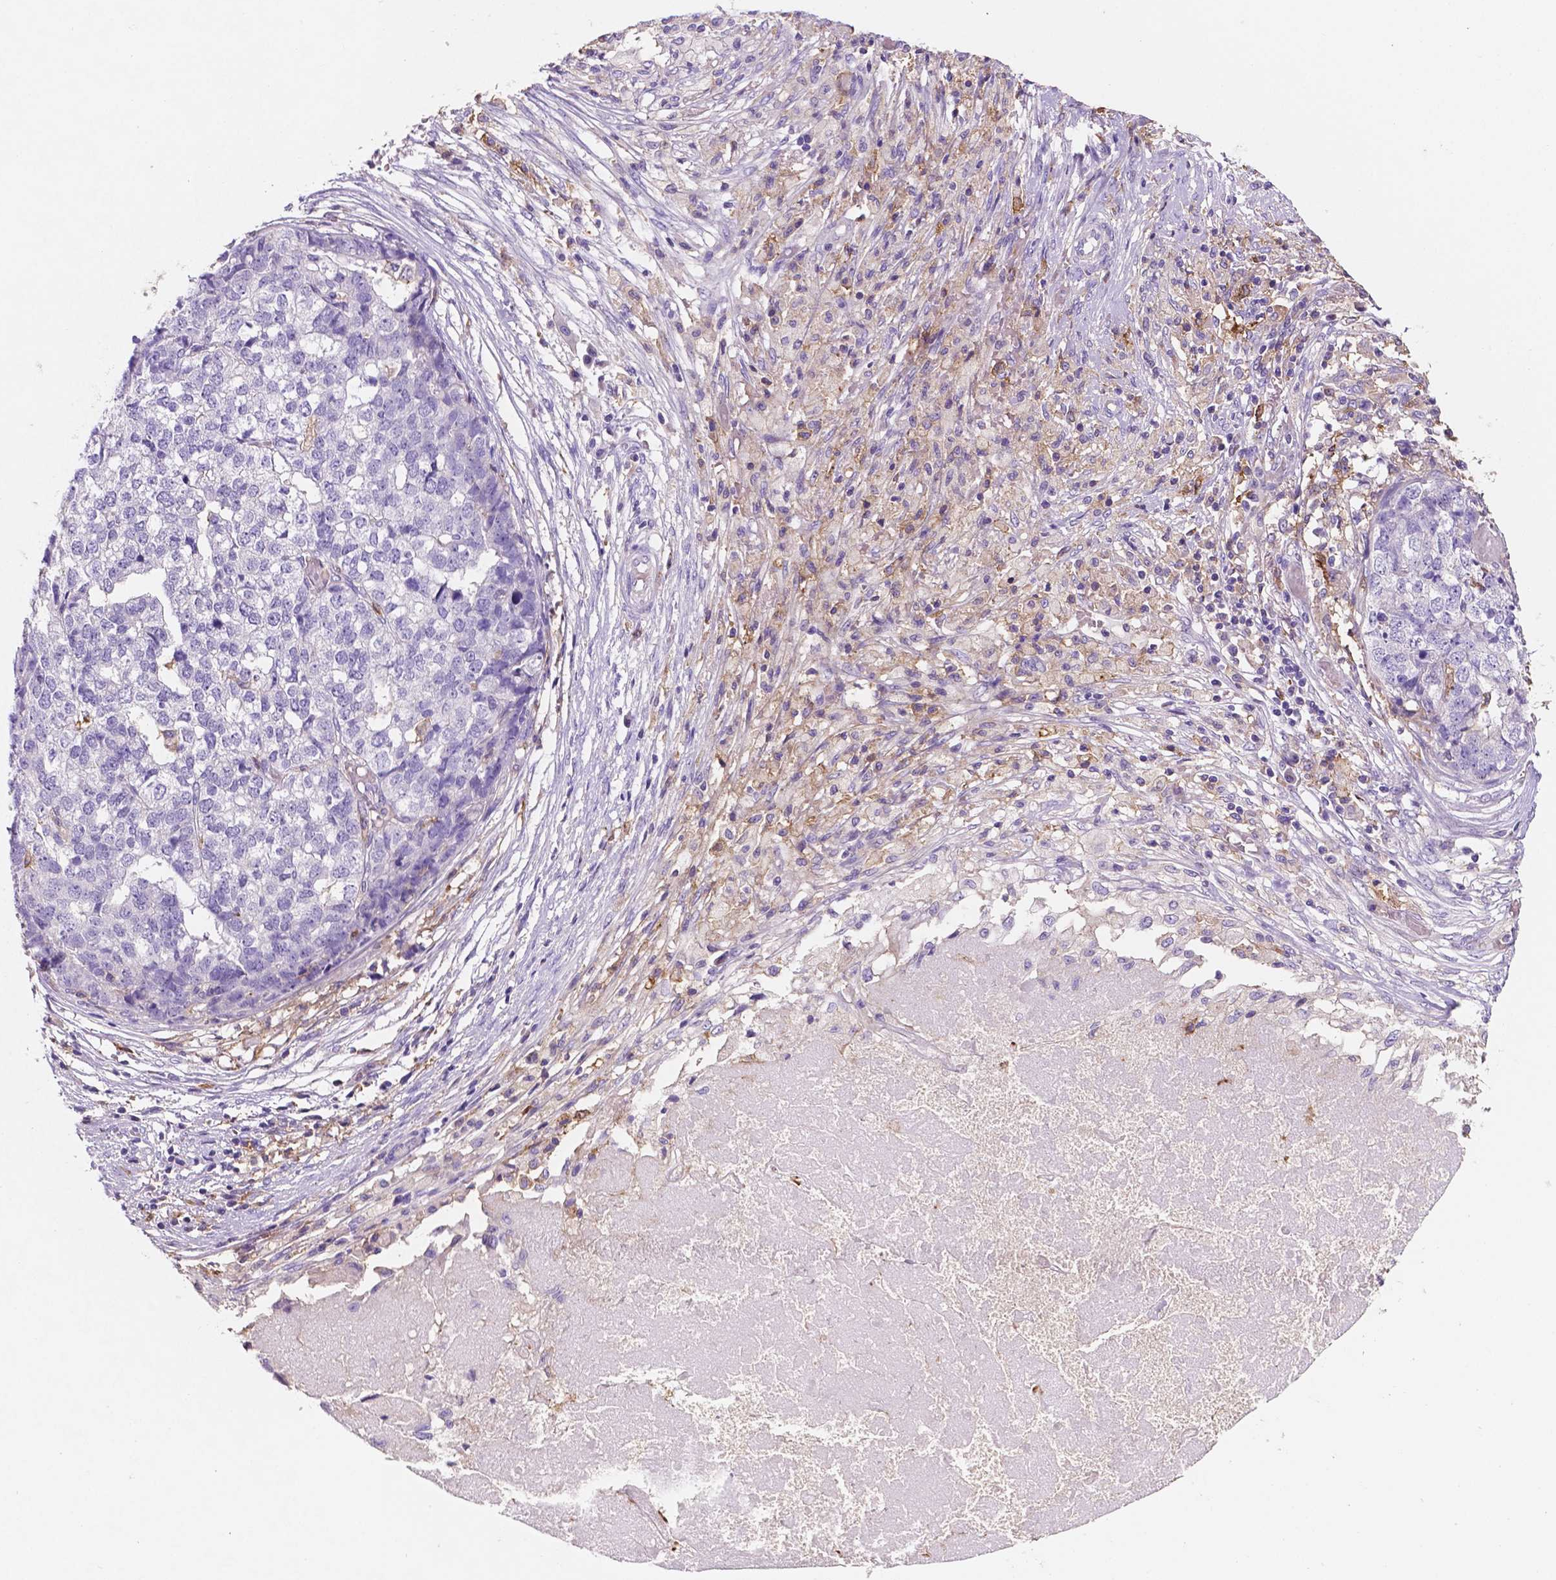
{"staining": {"intensity": "negative", "quantity": "none", "location": "none"}, "tissue": "stomach cancer", "cell_type": "Tumor cells", "image_type": "cancer", "snomed": [{"axis": "morphology", "description": "Adenocarcinoma, NOS"}, {"axis": "topography", "description": "Stomach"}], "caption": "Immunohistochemistry (IHC) photomicrograph of stomach adenocarcinoma stained for a protein (brown), which displays no staining in tumor cells. (Immunohistochemistry (IHC), brightfield microscopy, high magnification).", "gene": "MKRN2OS", "patient": {"sex": "male", "age": 69}}